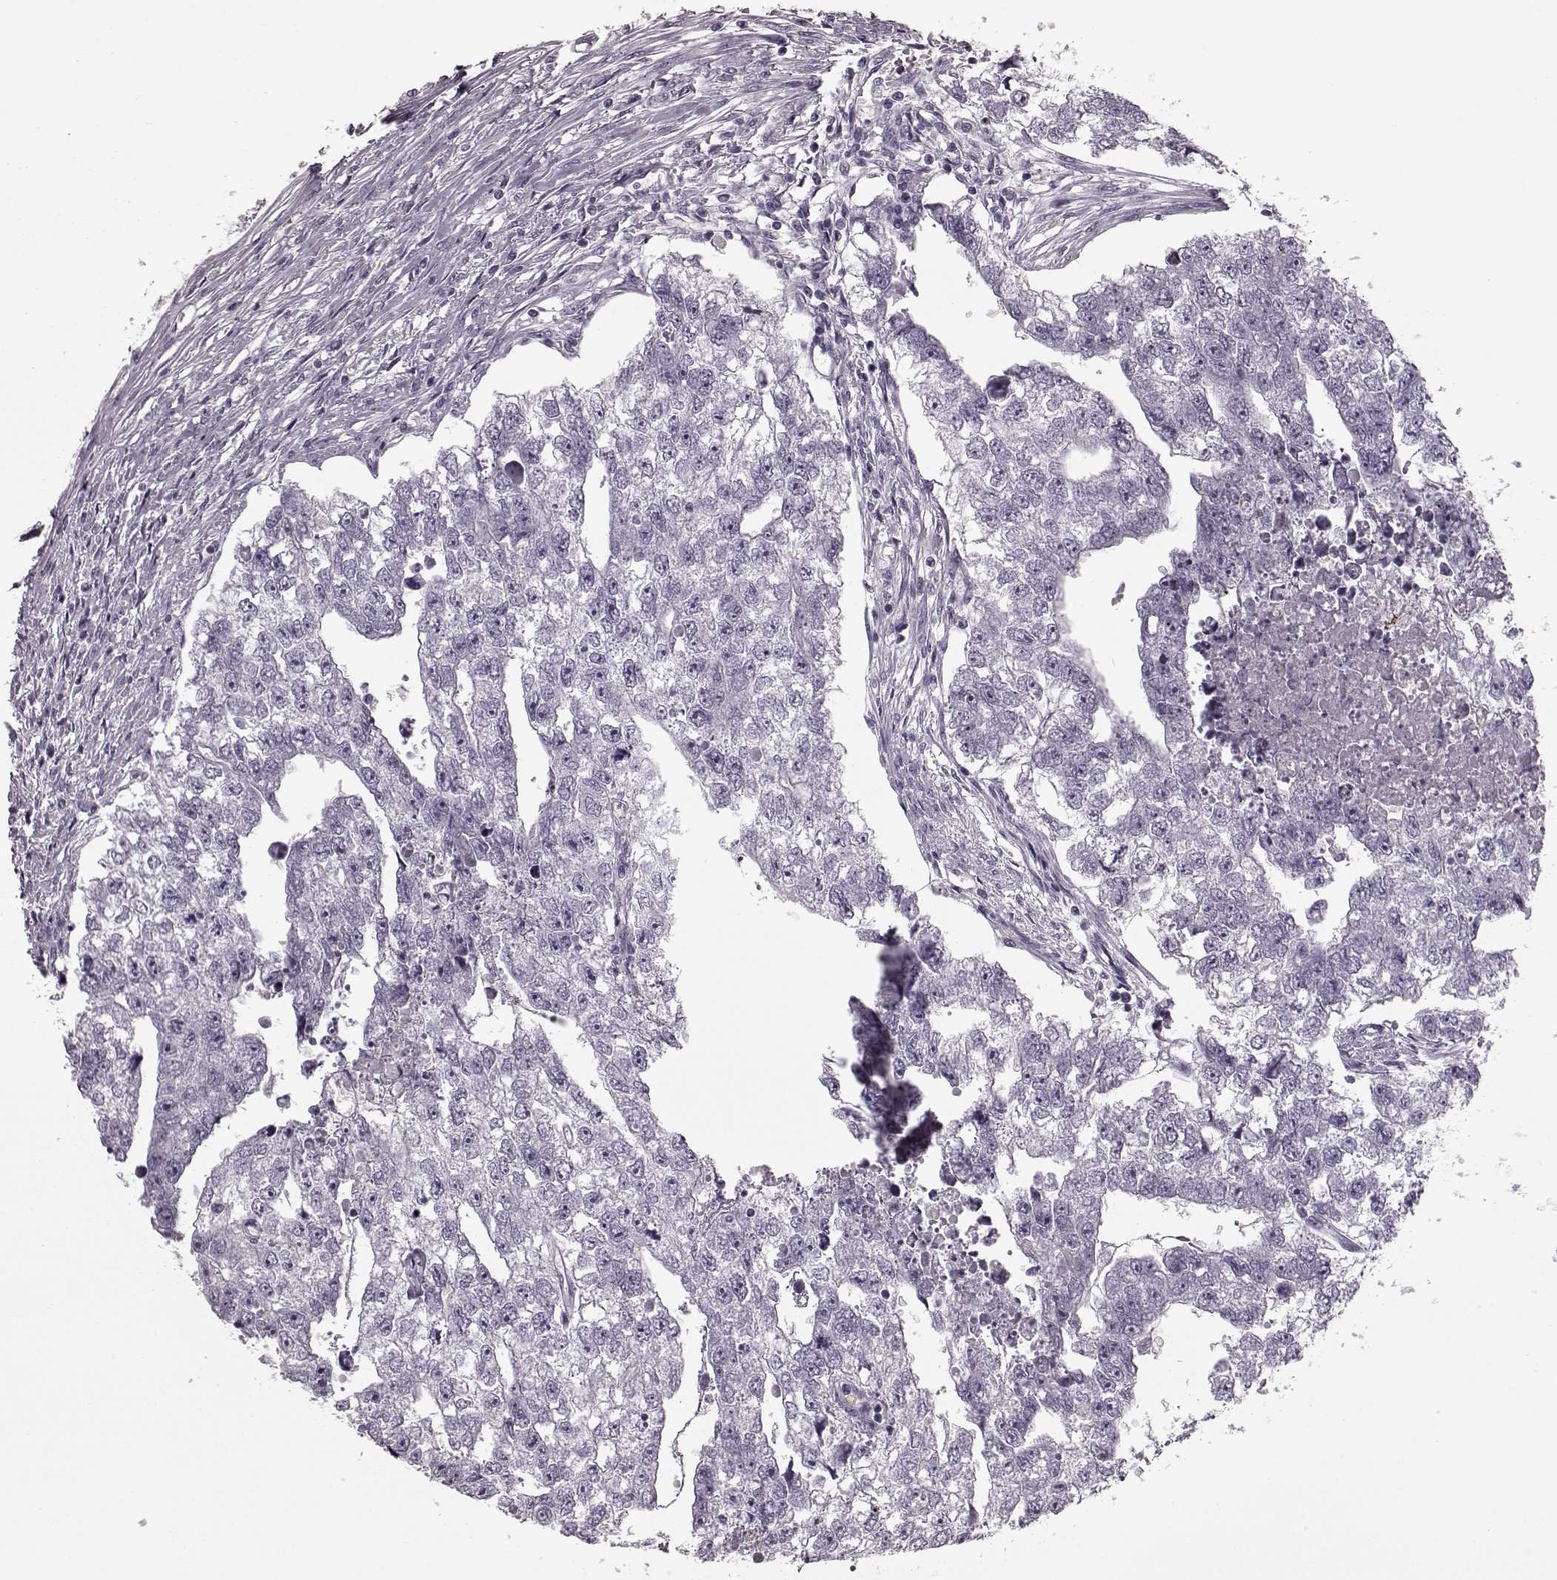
{"staining": {"intensity": "negative", "quantity": "none", "location": "none"}, "tissue": "testis cancer", "cell_type": "Tumor cells", "image_type": "cancer", "snomed": [{"axis": "morphology", "description": "Carcinoma, Embryonal, NOS"}, {"axis": "morphology", "description": "Teratoma, malignant, NOS"}, {"axis": "topography", "description": "Testis"}], "caption": "Immunohistochemistry (IHC) micrograph of human testis embryonal carcinoma stained for a protein (brown), which demonstrates no expression in tumor cells.", "gene": "CST7", "patient": {"sex": "male", "age": 44}}